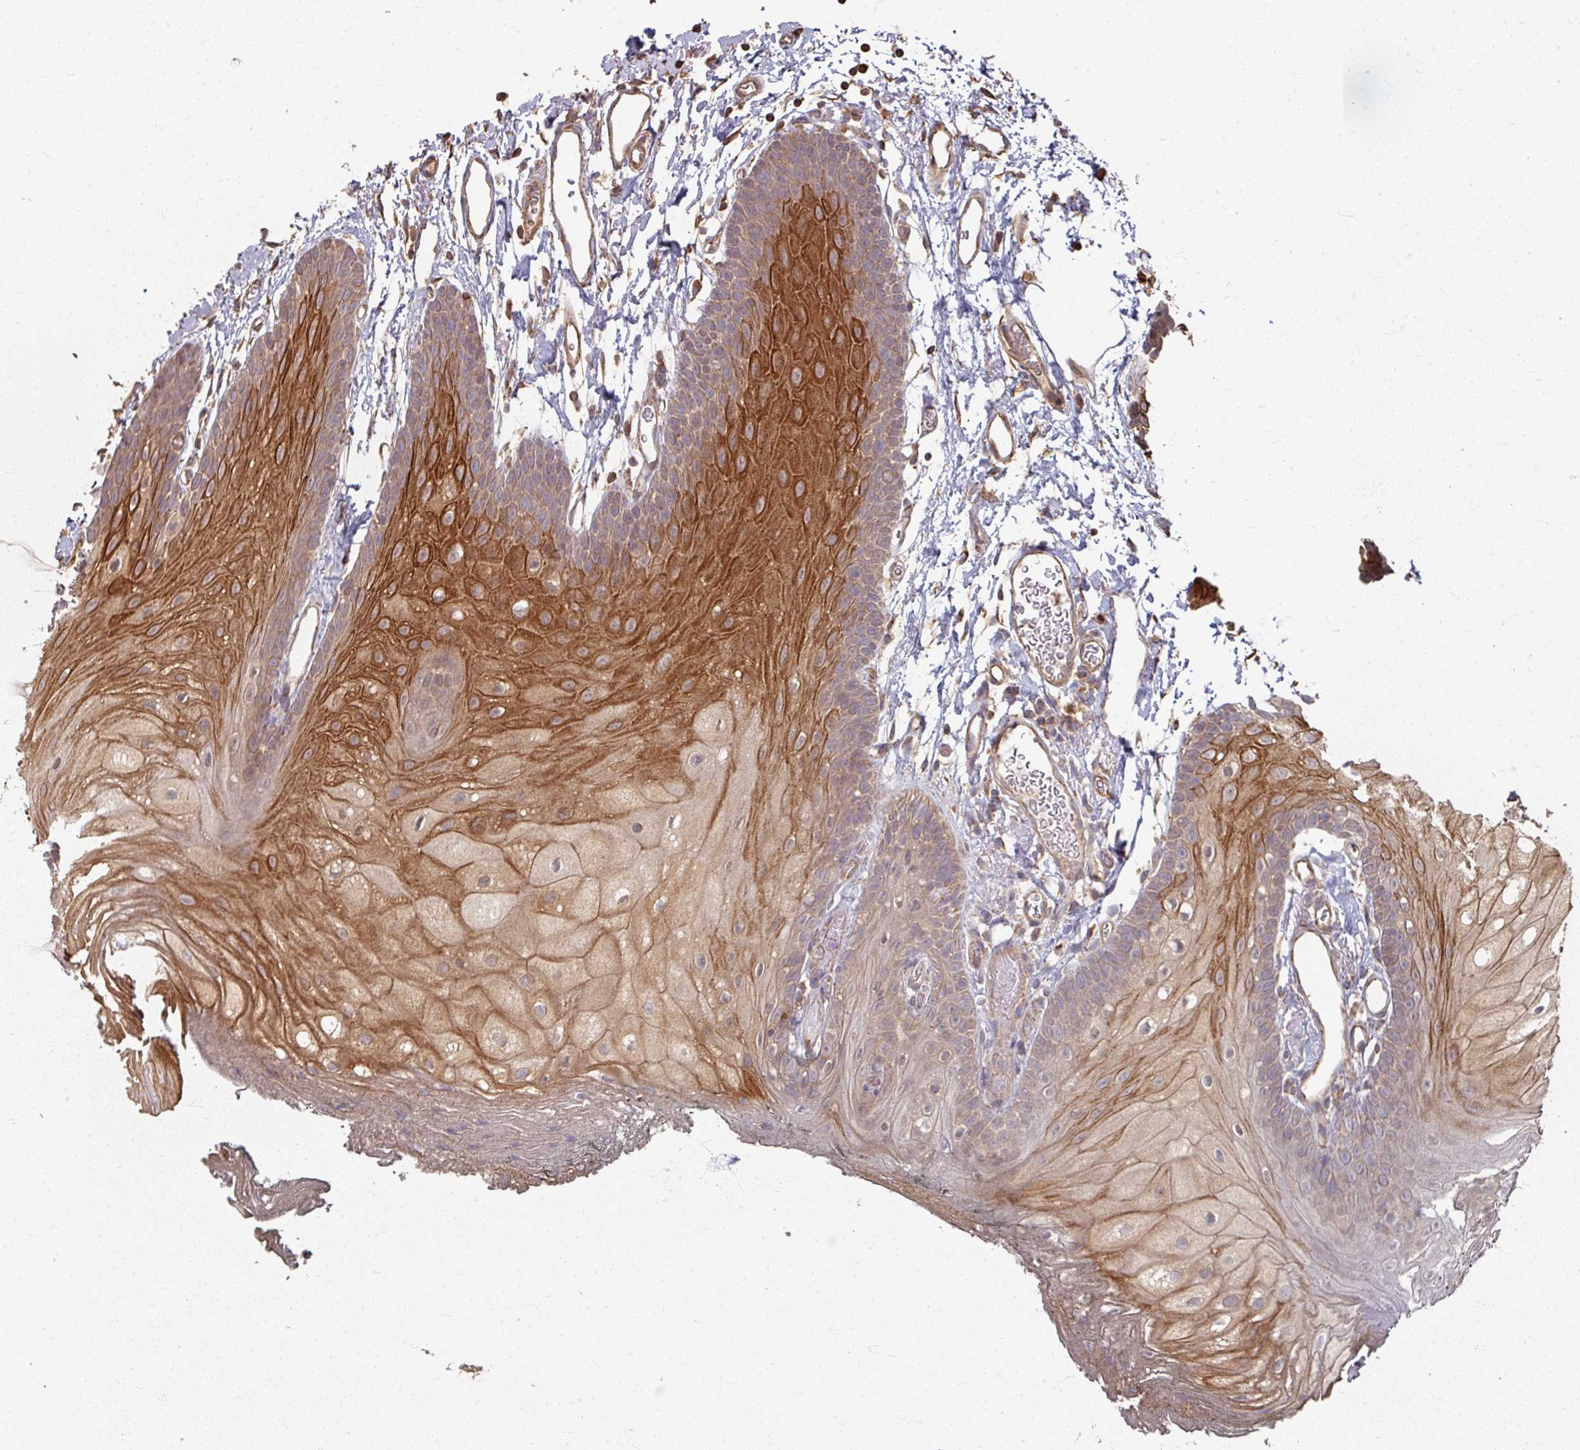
{"staining": {"intensity": "strong", "quantity": "<25%", "location": "cytoplasmic/membranous"}, "tissue": "oral mucosa", "cell_type": "Squamous epithelial cells", "image_type": "normal", "snomed": [{"axis": "morphology", "description": "Normal tissue, NOS"}, {"axis": "morphology", "description": "Squamous cell carcinoma, NOS"}, {"axis": "topography", "description": "Oral tissue"}, {"axis": "topography", "description": "Head-Neck"}], "caption": "Protein staining shows strong cytoplasmic/membranous staining in about <25% of squamous epithelial cells in unremarkable oral mucosa. (DAB (3,3'-diaminobenzidine) IHC with brightfield microscopy, high magnification).", "gene": "CCDC68", "patient": {"sex": "female", "age": 81}}